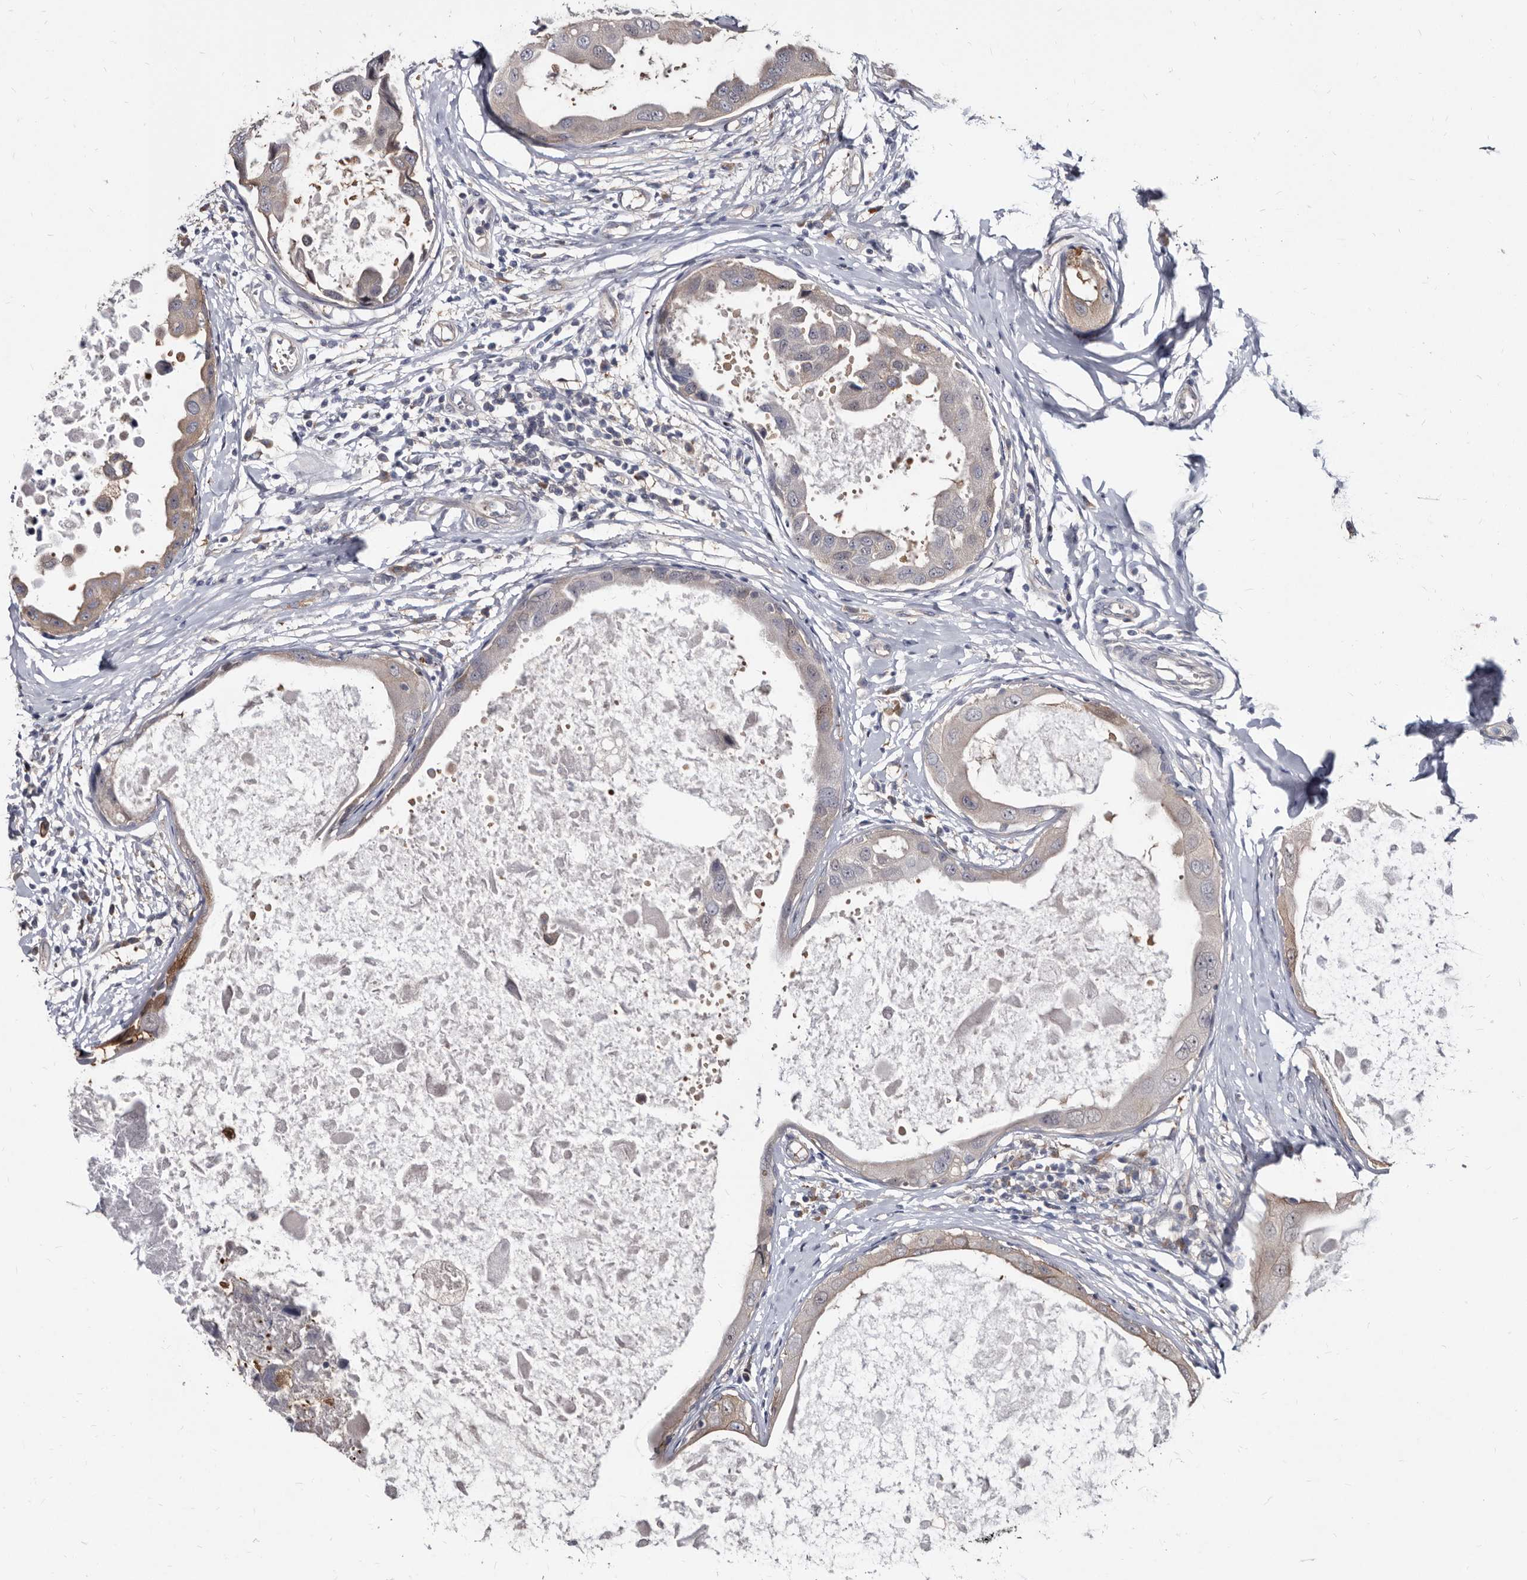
{"staining": {"intensity": "weak", "quantity": "<25%", "location": "cytoplasmic/membranous"}, "tissue": "breast cancer", "cell_type": "Tumor cells", "image_type": "cancer", "snomed": [{"axis": "morphology", "description": "Duct carcinoma"}, {"axis": "topography", "description": "Breast"}], "caption": "Micrograph shows no protein expression in tumor cells of intraductal carcinoma (breast) tissue. Brightfield microscopy of immunohistochemistry (IHC) stained with DAB (3,3'-diaminobenzidine) (brown) and hematoxylin (blue), captured at high magnification.", "gene": "ABCF2", "patient": {"sex": "female", "age": 27}}